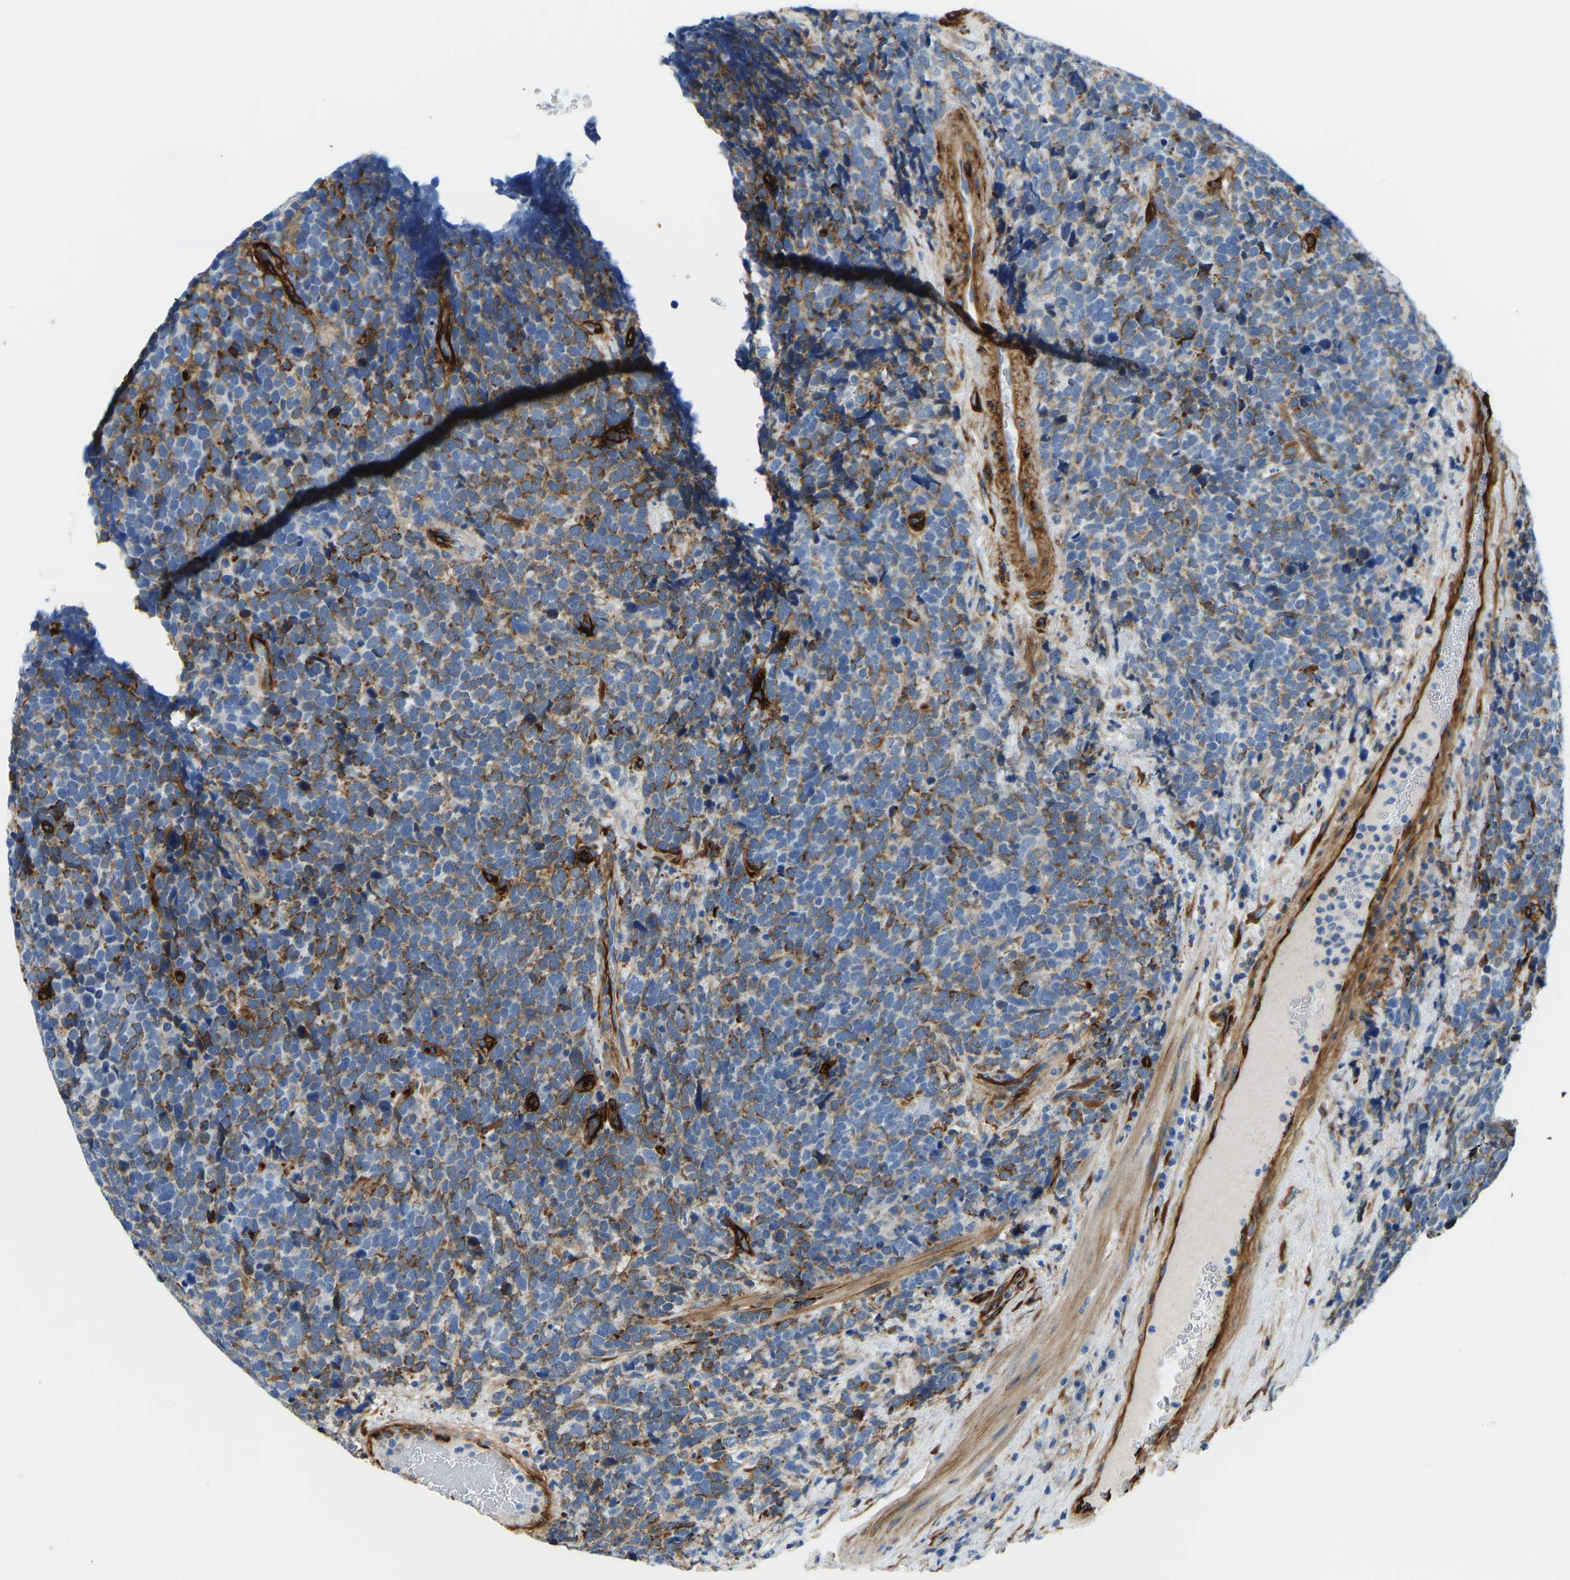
{"staining": {"intensity": "moderate", "quantity": "25%-75%", "location": "cytoplasmic/membranous"}, "tissue": "urothelial cancer", "cell_type": "Tumor cells", "image_type": "cancer", "snomed": [{"axis": "morphology", "description": "Urothelial carcinoma, High grade"}, {"axis": "topography", "description": "Urinary bladder"}], "caption": "Brown immunohistochemical staining in human urothelial cancer exhibits moderate cytoplasmic/membranous staining in approximately 25%-75% of tumor cells.", "gene": "COL15A1", "patient": {"sex": "female", "age": 82}}